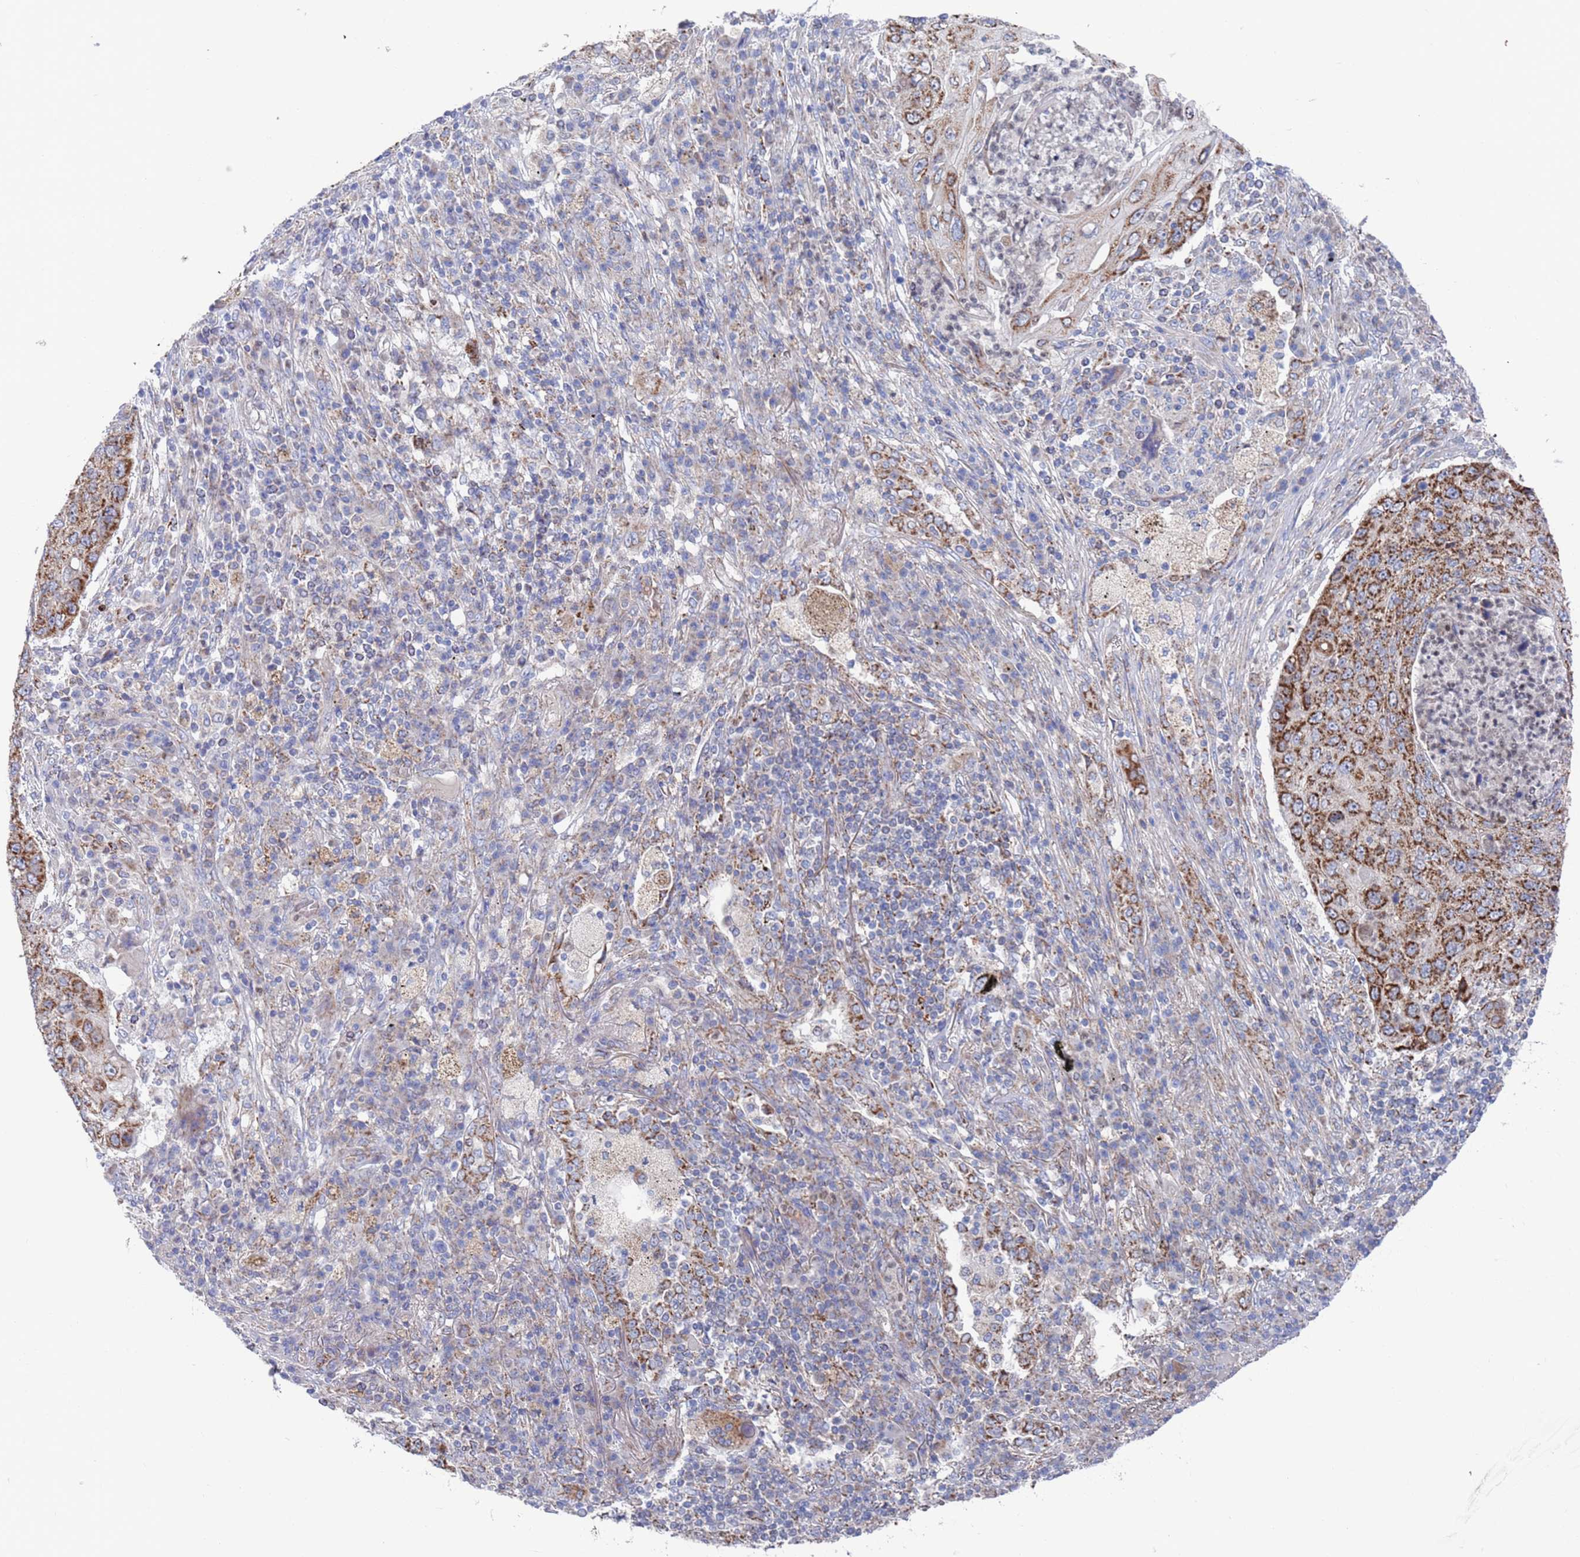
{"staining": {"intensity": "strong", "quantity": ">75%", "location": "cytoplasmic/membranous"}, "tissue": "lung cancer", "cell_type": "Tumor cells", "image_type": "cancer", "snomed": [{"axis": "morphology", "description": "Squamous cell carcinoma, NOS"}, {"axis": "topography", "description": "Lung"}], "caption": "High-magnification brightfield microscopy of squamous cell carcinoma (lung) stained with DAB (brown) and counterstained with hematoxylin (blue). tumor cells exhibit strong cytoplasmic/membranous expression is identified in about>75% of cells. Ihc stains the protein of interest in brown and the nuclei are stained blue.", "gene": "CHCHD6", "patient": {"sex": "female", "age": 63}}